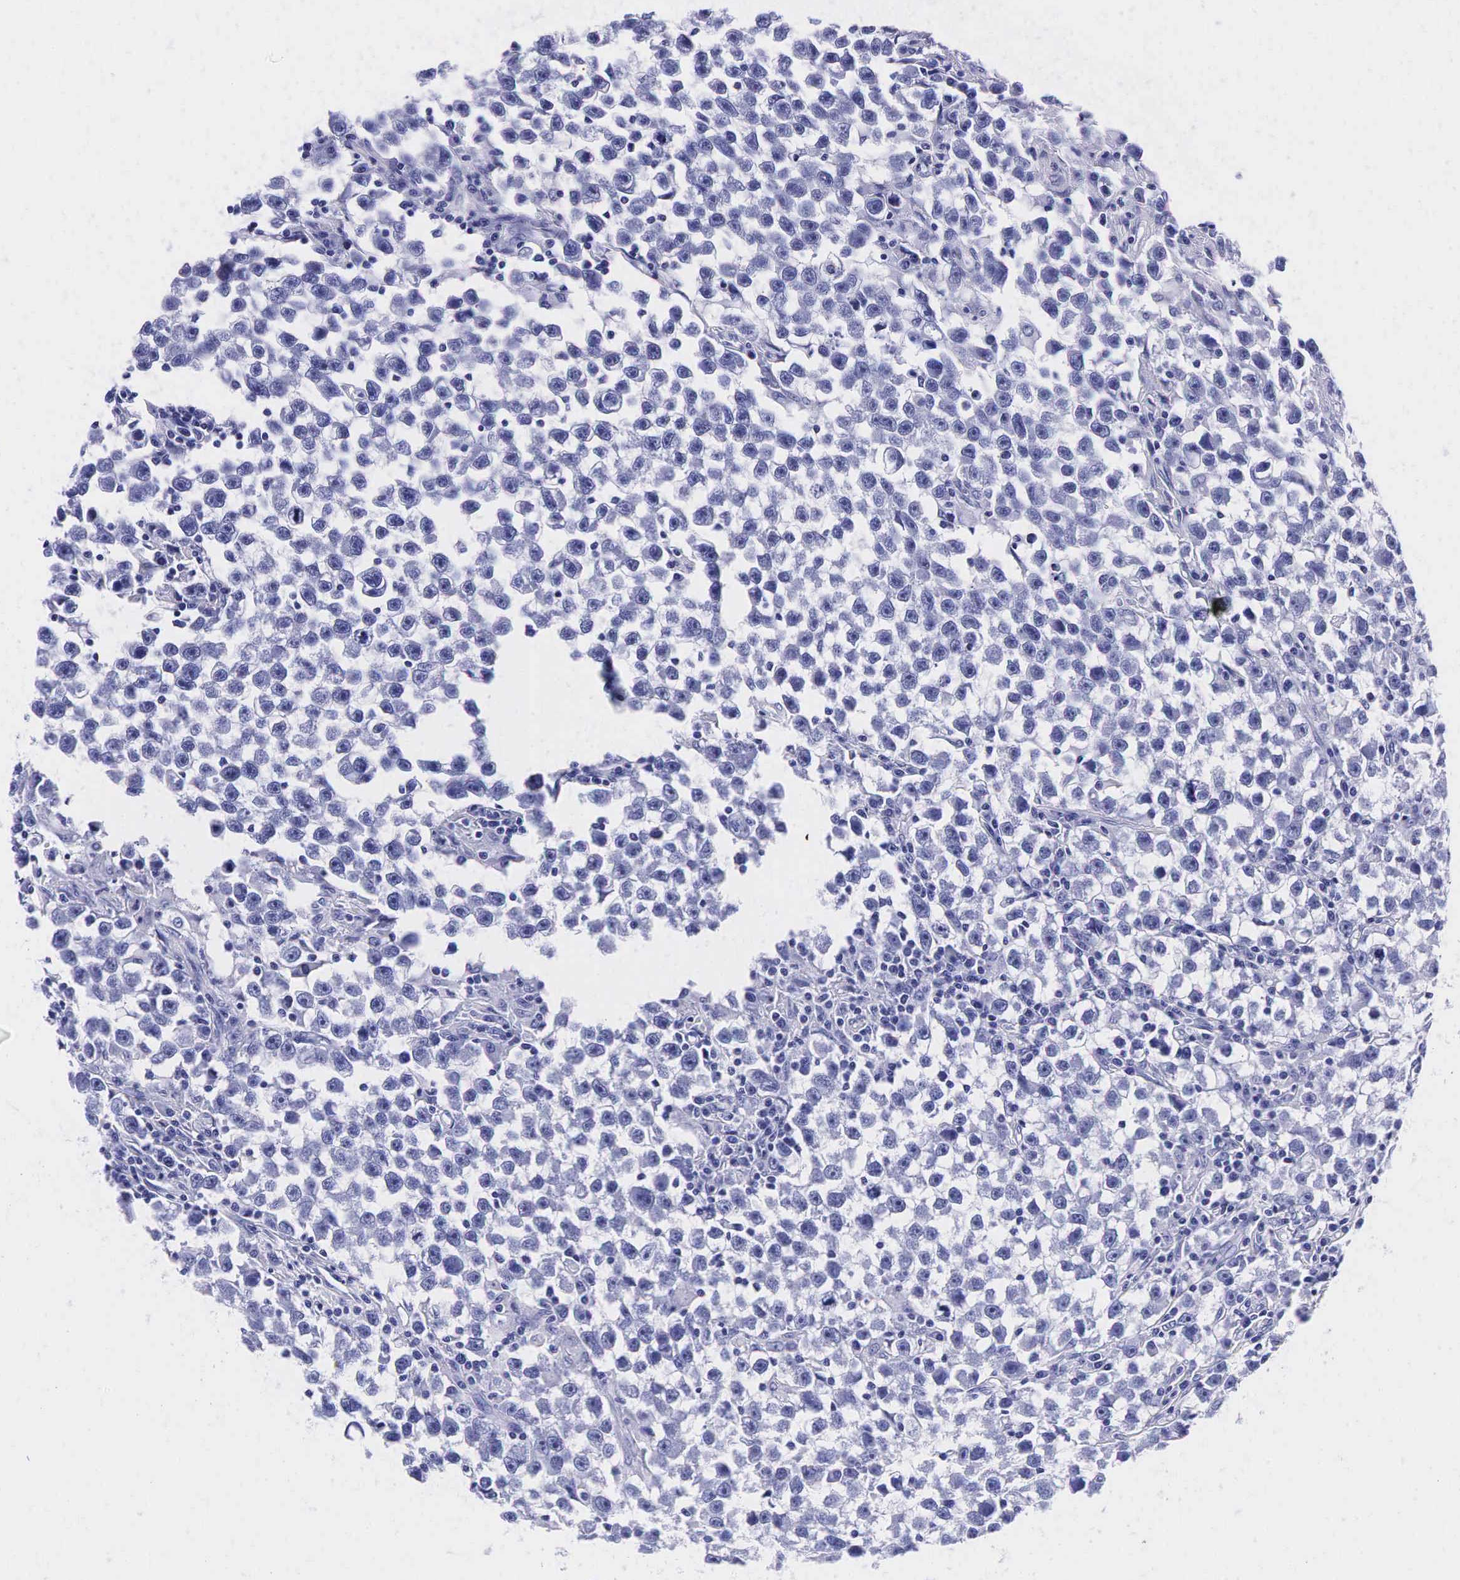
{"staining": {"intensity": "negative", "quantity": "none", "location": "none"}, "tissue": "testis cancer", "cell_type": "Tumor cells", "image_type": "cancer", "snomed": [{"axis": "morphology", "description": "Seminoma, NOS"}, {"axis": "topography", "description": "Testis"}], "caption": "The immunohistochemistry micrograph has no significant positivity in tumor cells of testis cancer tissue.", "gene": "KLK3", "patient": {"sex": "male", "age": 33}}